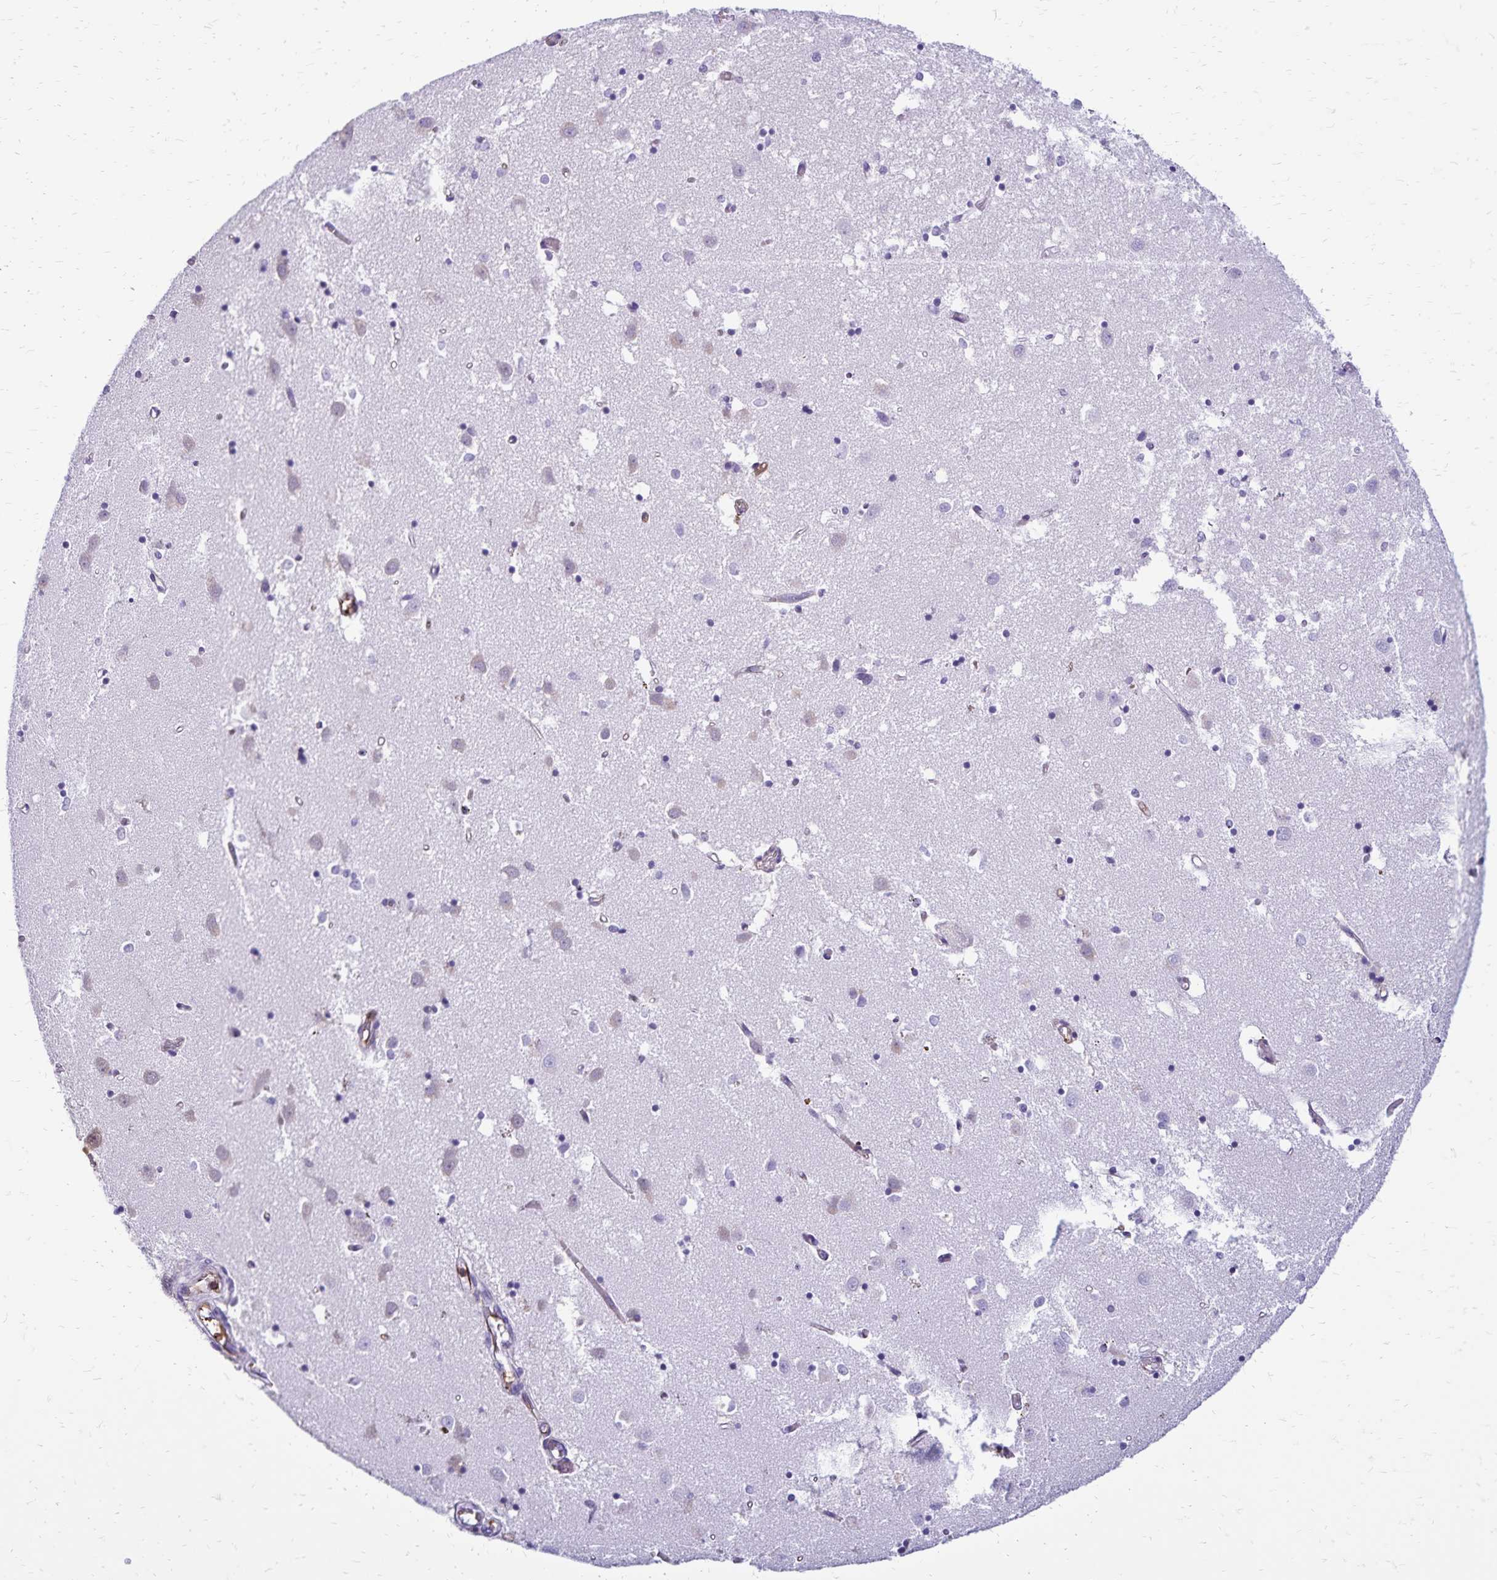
{"staining": {"intensity": "negative", "quantity": "none", "location": "none"}, "tissue": "caudate", "cell_type": "Glial cells", "image_type": "normal", "snomed": [{"axis": "morphology", "description": "Normal tissue, NOS"}, {"axis": "topography", "description": "Lateral ventricle wall"}], "caption": "This is a micrograph of immunohistochemistry staining of benign caudate, which shows no positivity in glial cells. (DAB (3,3'-diaminobenzidine) IHC visualized using brightfield microscopy, high magnification).", "gene": "CD27", "patient": {"sex": "male", "age": 70}}